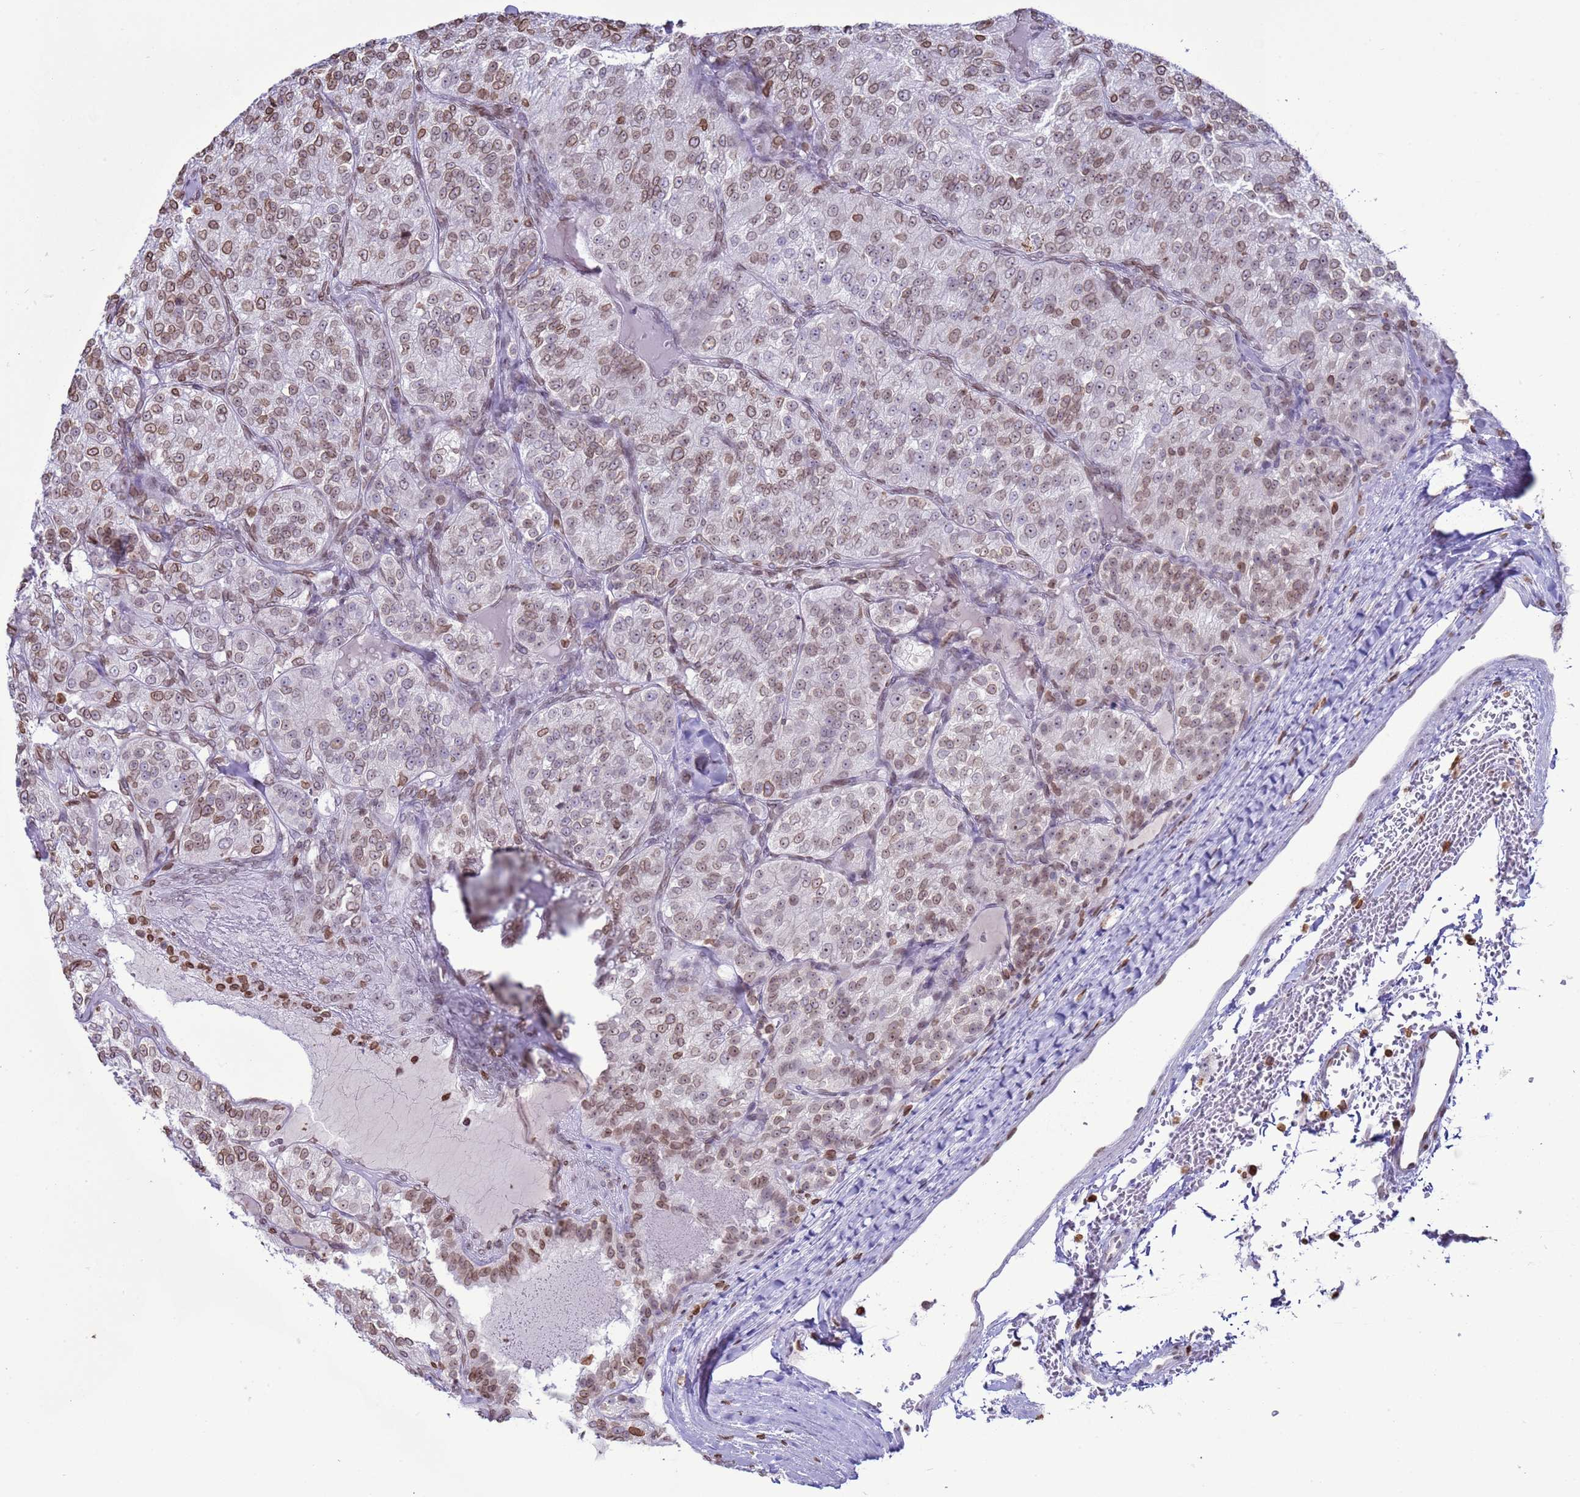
{"staining": {"intensity": "moderate", "quantity": "25%-75%", "location": "cytoplasmic/membranous,nuclear"}, "tissue": "renal cancer", "cell_type": "Tumor cells", "image_type": "cancer", "snomed": [{"axis": "morphology", "description": "Adenocarcinoma, NOS"}, {"axis": "topography", "description": "Kidney"}], "caption": "A micrograph of renal cancer (adenocarcinoma) stained for a protein shows moderate cytoplasmic/membranous and nuclear brown staining in tumor cells.", "gene": "DHX37", "patient": {"sex": "female", "age": 63}}